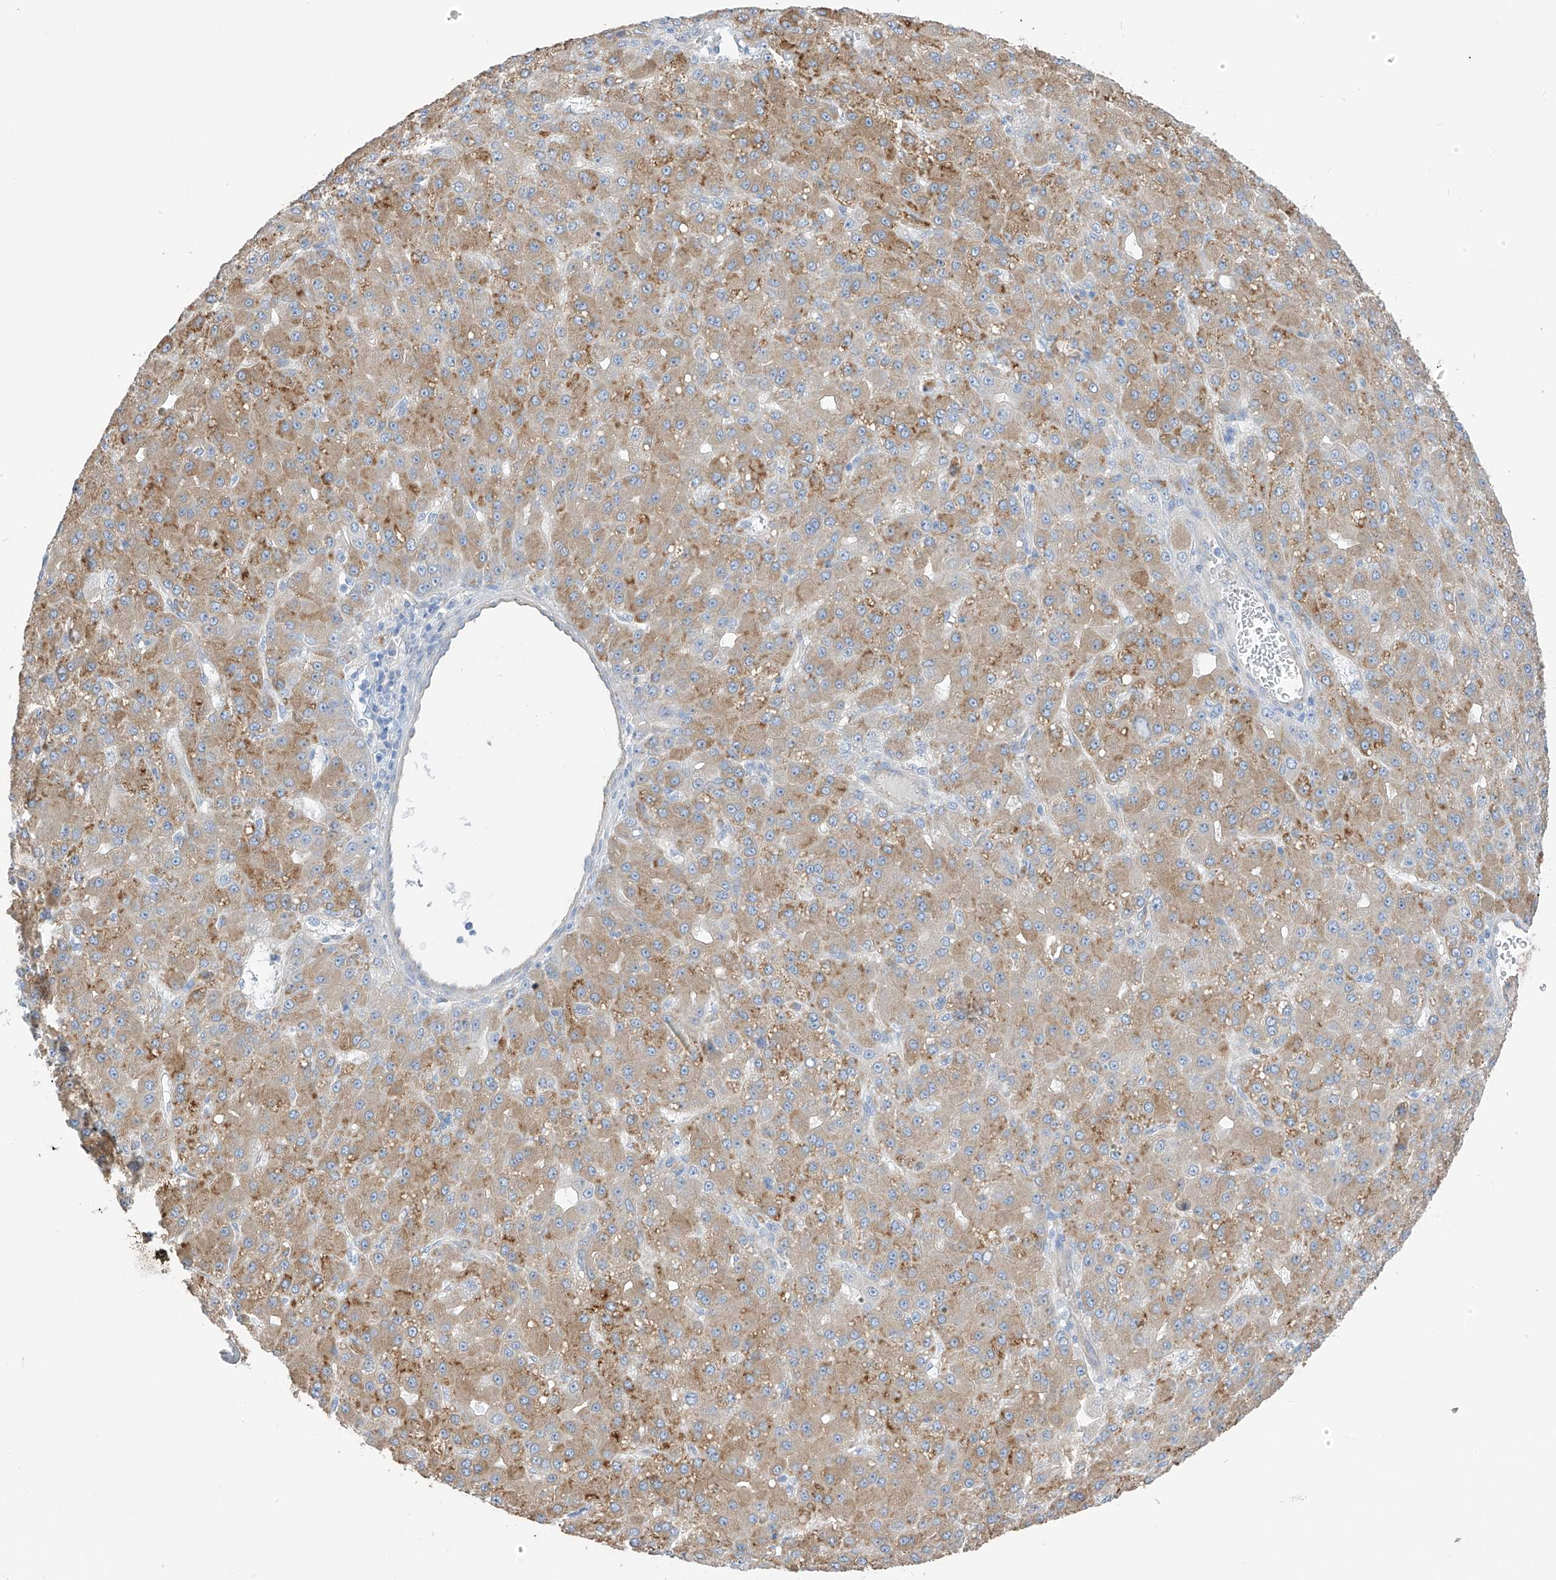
{"staining": {"intensity": "moderate", "quantity": ">75%", "location": "cytoplasmic/membranous"}, "tissue": "liver cancer", "cell_type": "Tumor cells", "image_type": "cancer", "snomed": [{"axis": "morphology", "description": "Carcinoma, Hepatocellular, NOS"}, {"axis": "topography", "description": "Liver"}], "caption": "Liver cancer (hepatocellular carcinoma) tissue displays moderate cytoplasmic/membranous positivity in approximately >75% of tumor cells", "gene": "ITGA9", "patient": {"sex": "male", "age": 67}}